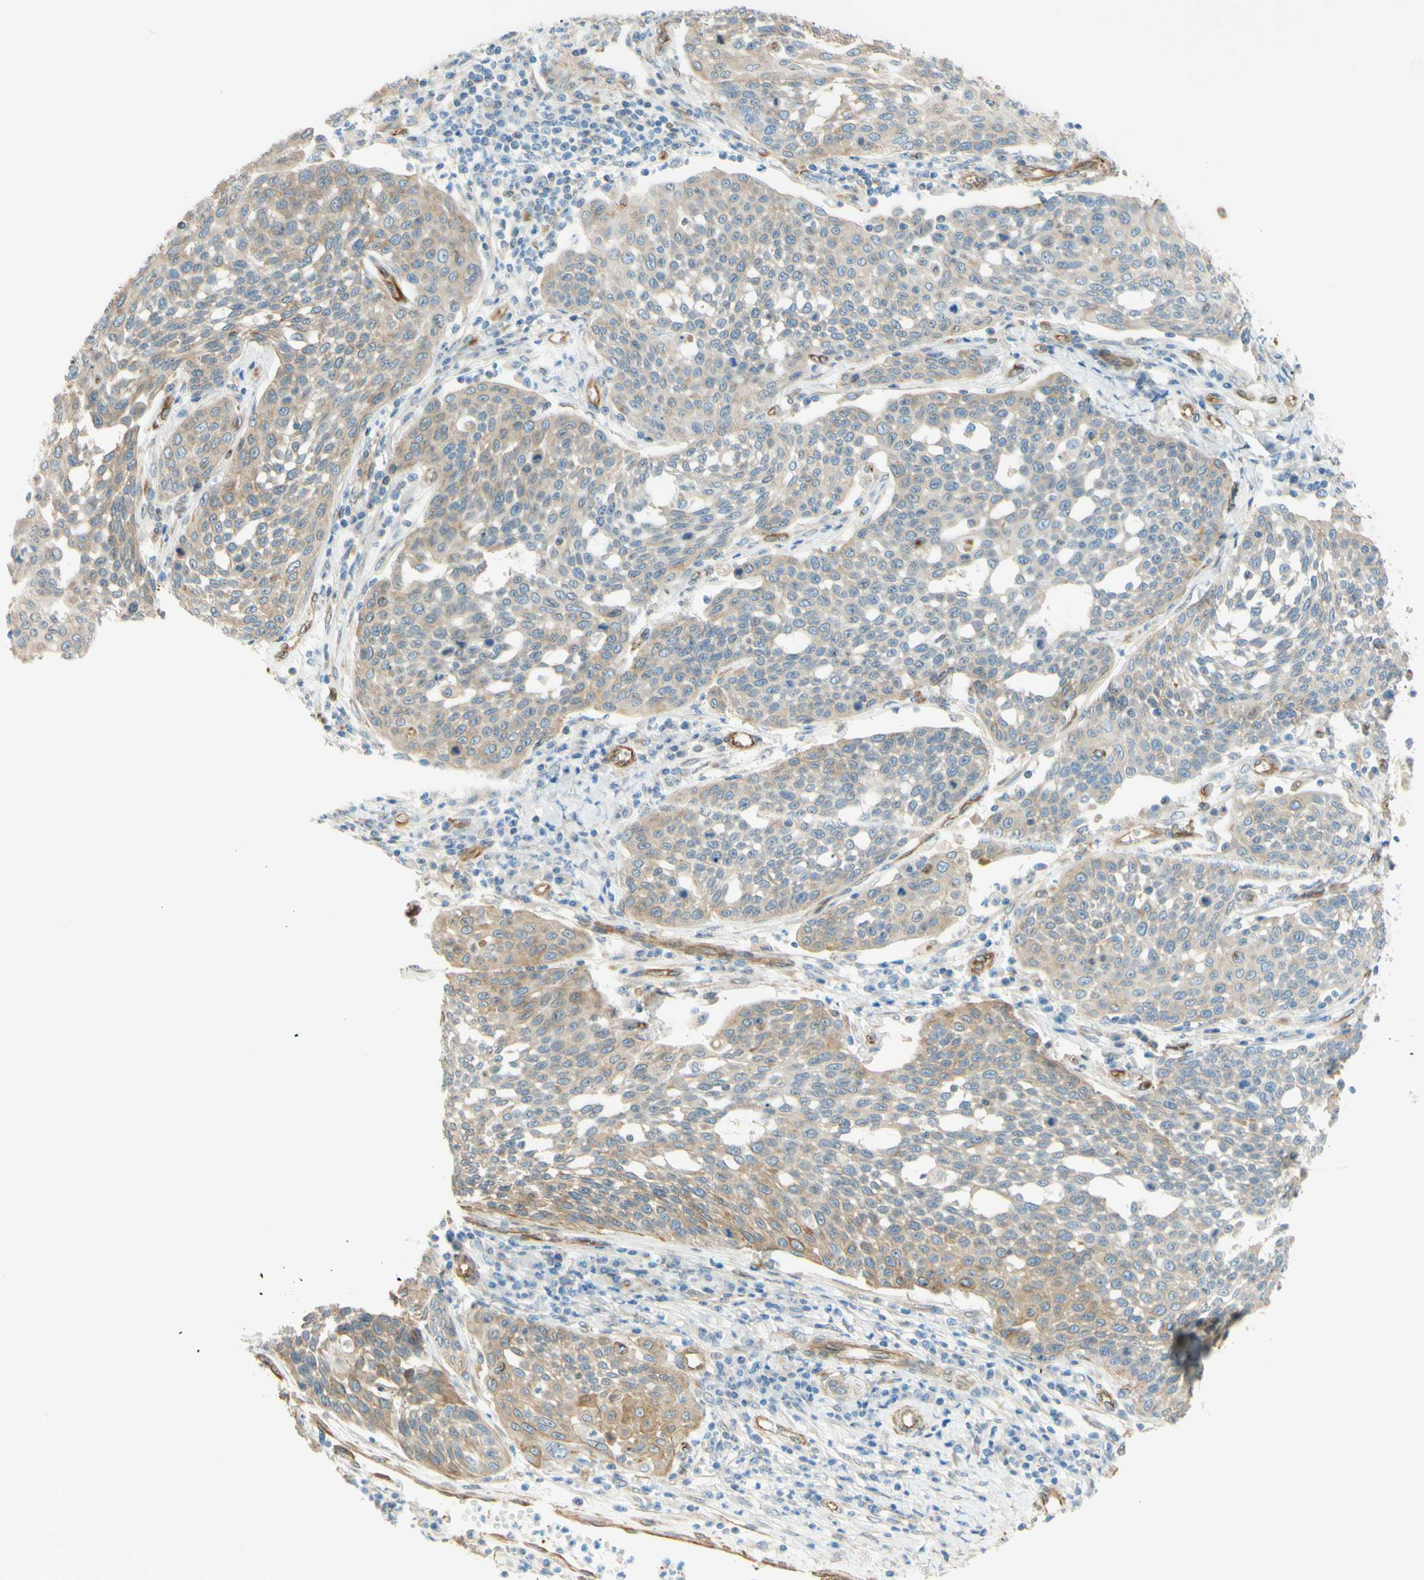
{"staining": {"intensity": "weak", "quantity": "25%-75%", "location": "cytoplasmic/membranous"}, "tissue": "cervical cancer", "cell_type": "Tumor cells", "image_type": "cancer", "snomed": [{"axis": "morphology", "description": "Squamous cell carcinoma, NOS"}, {"axis": "topography", "description": "Cervix"}], "caption": "Cervical cancer (squamous cell carcinoma) stained with a brown dye demonstrates weak cytoplasmic/membranous positive staining in approximately 25%-75% of tumor cells.", "gene": "ENDOD1", "patient": {"sex": "female", "age": 34}}